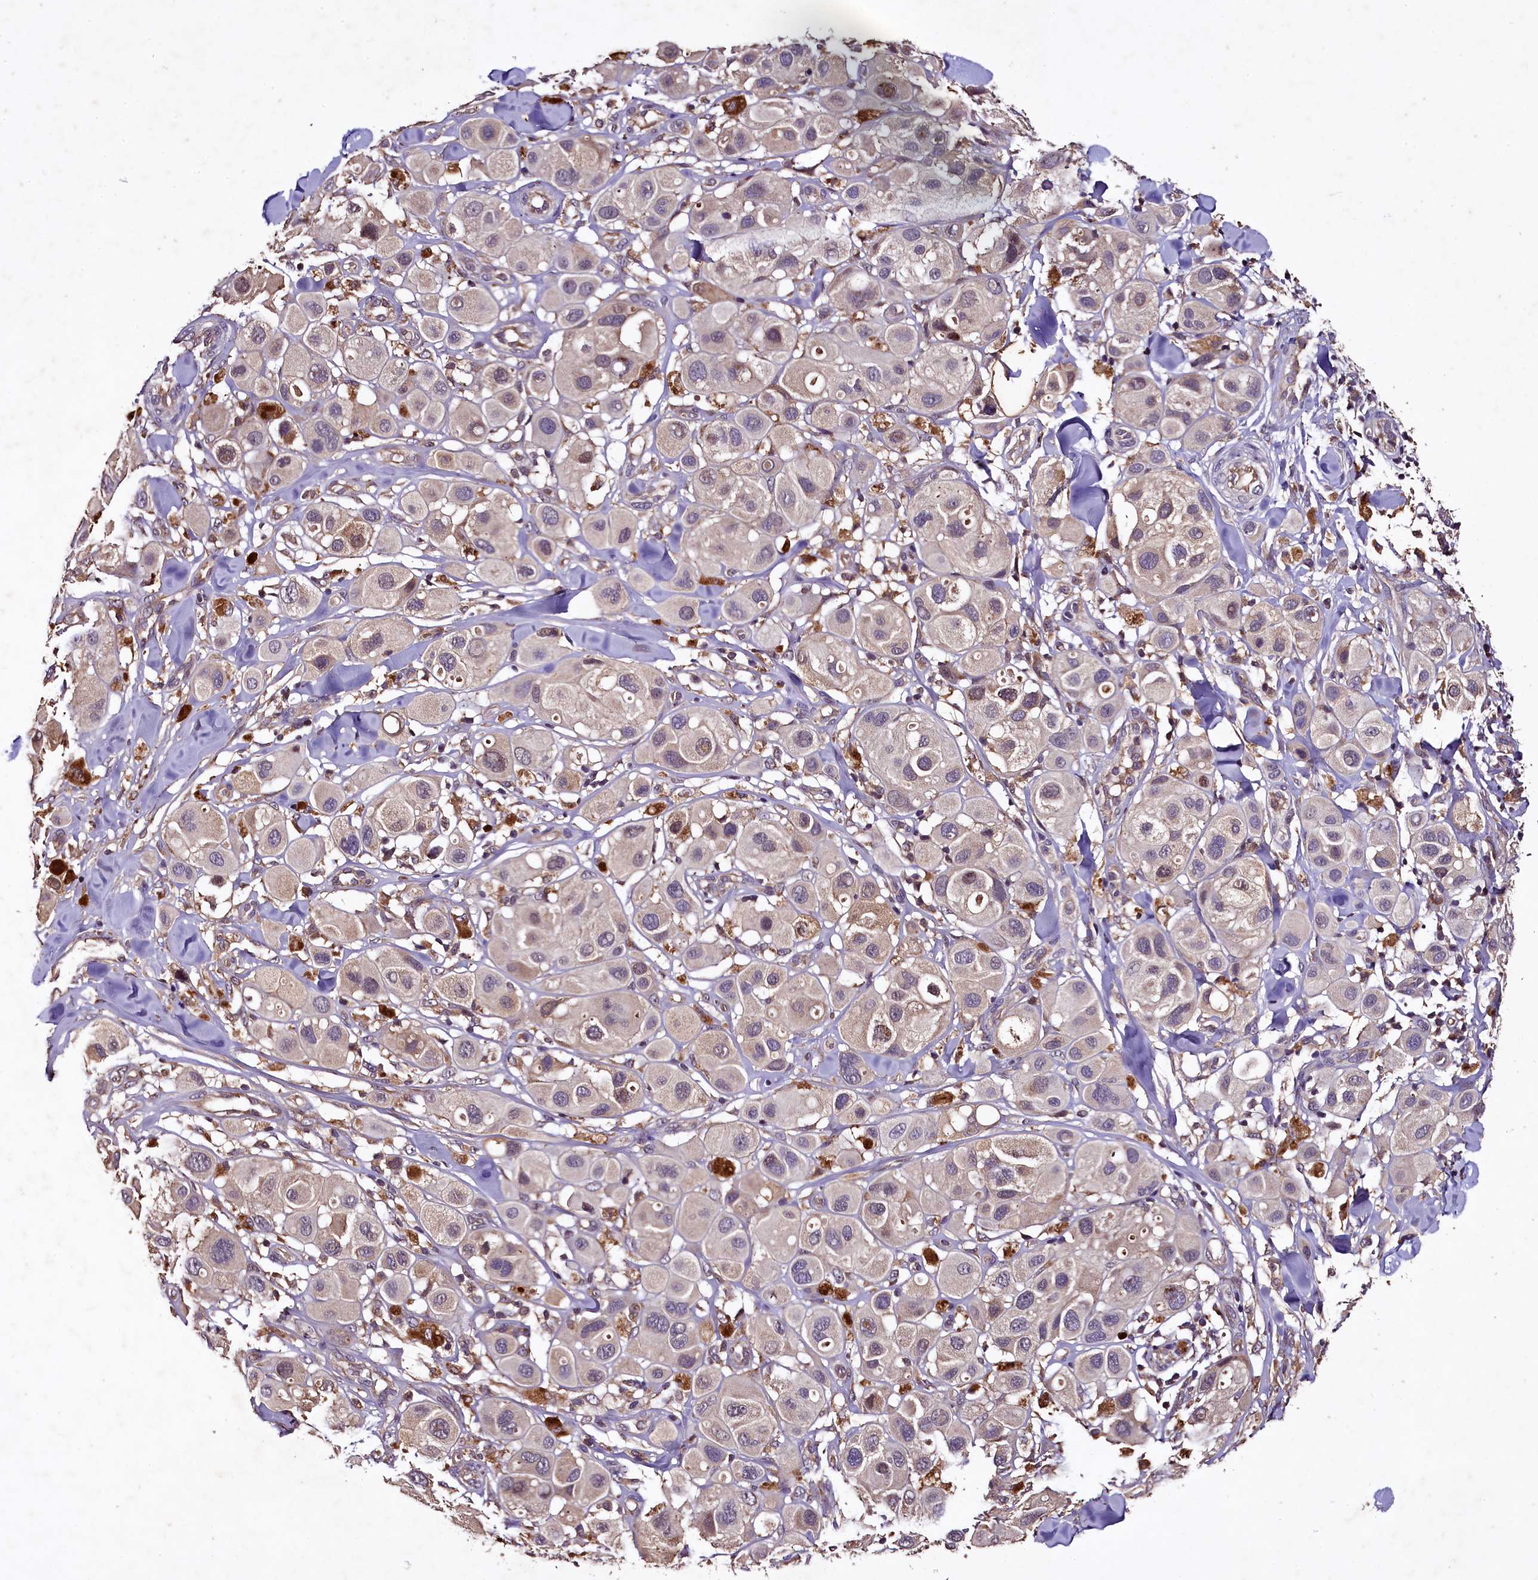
{"staining": {"intensity": "weak", "quantity": "<25%", "location": "nuclear"}, "tissue": "melanoma", "cell_type": "Tumor cells", "image_type": "cancer", "snomed": [{"axis": "morphology", "description": "Malignant melanoma, Metastatic site"}, {"axis": "topography", "description": "Skin"}], "caption": "DAB (3,3'-diaminobenzidine) immunohistochemical staining of human malignant melanoma (metastatic site) displays no significant staining in tumor cells.", "gene": "PLXNB1", "patient": {"sex": "male", "age": 41}}